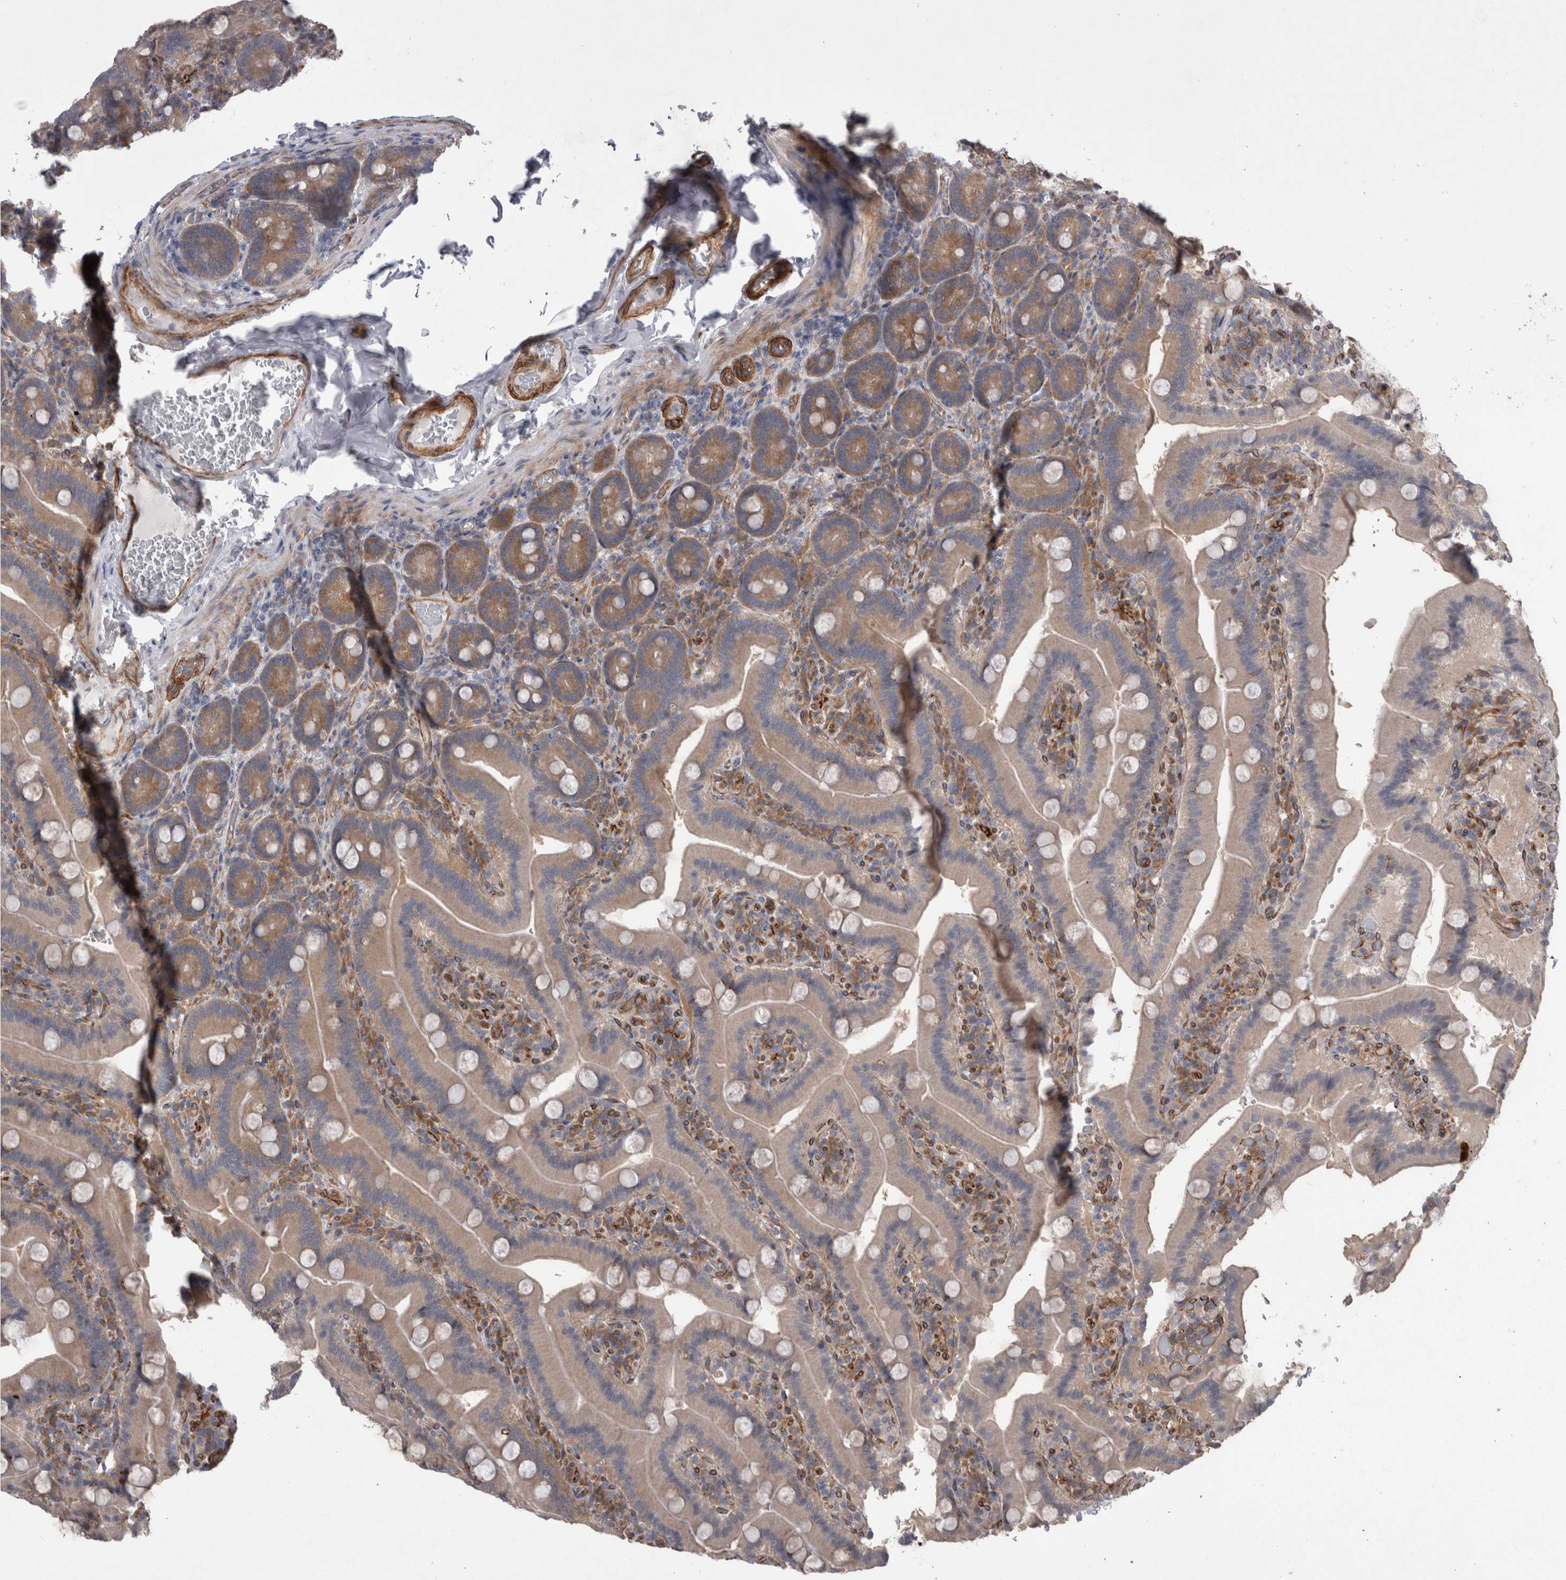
{"staining": {"intensity": "moderate", "quantity": "25%-75%", "location": "cytoplasmic/membranous"}, "tissue": "duodenum", "cell_type": "Glandular cells", "image_type": "normal", "snomed": [{"axis": "morphology", "description": "Normal tissue, NOS"}, {"axis": "topography", "description": "Duodenum"}], "caption": "An immunohistochemistry image of normal tissue is shown. Protein staining in brown labels moderate cytoplasmic/membranous positivity in duodenum within glandular cells.", "gene": "DDX6", "patient": {"sex": "female", "age": 62}}